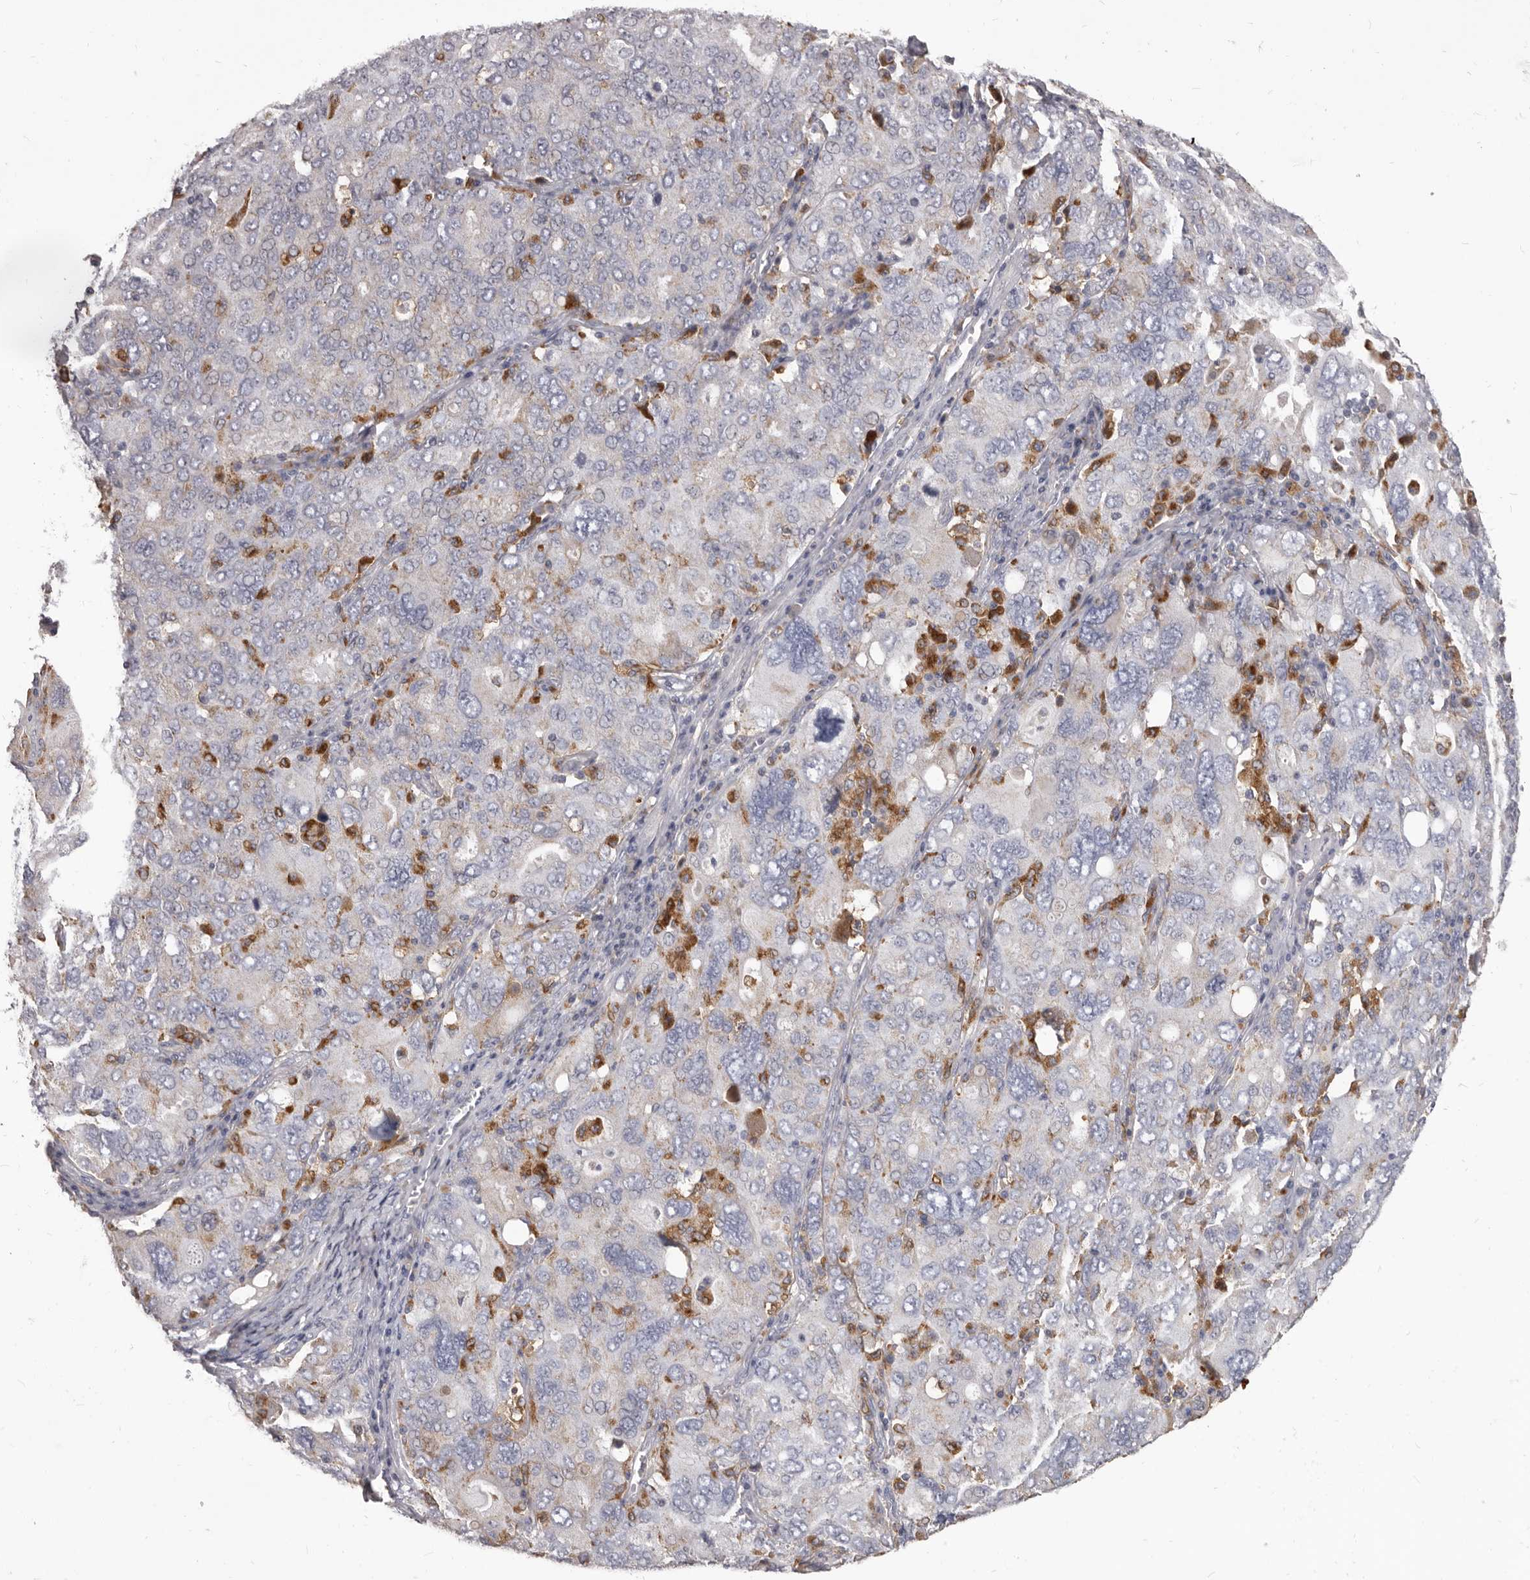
{"staining": {"intensity": "negative", "quantity": "none", "location": "none"}, "tissue": "ovarian cancer", "cell_type": "Tumor cells", "image_type": "cancer", "snomed": [{"axis": "morphology", "description": "Carcinoma, endometroid"}, {"axis": "topography", "description": "Ovary"}], "caption": "Protein analysis of ovarian cancer displays no significant staining in tumor cells.", "gene": "PI4K2A", "patient": {"sex": "female", "age": 62}}